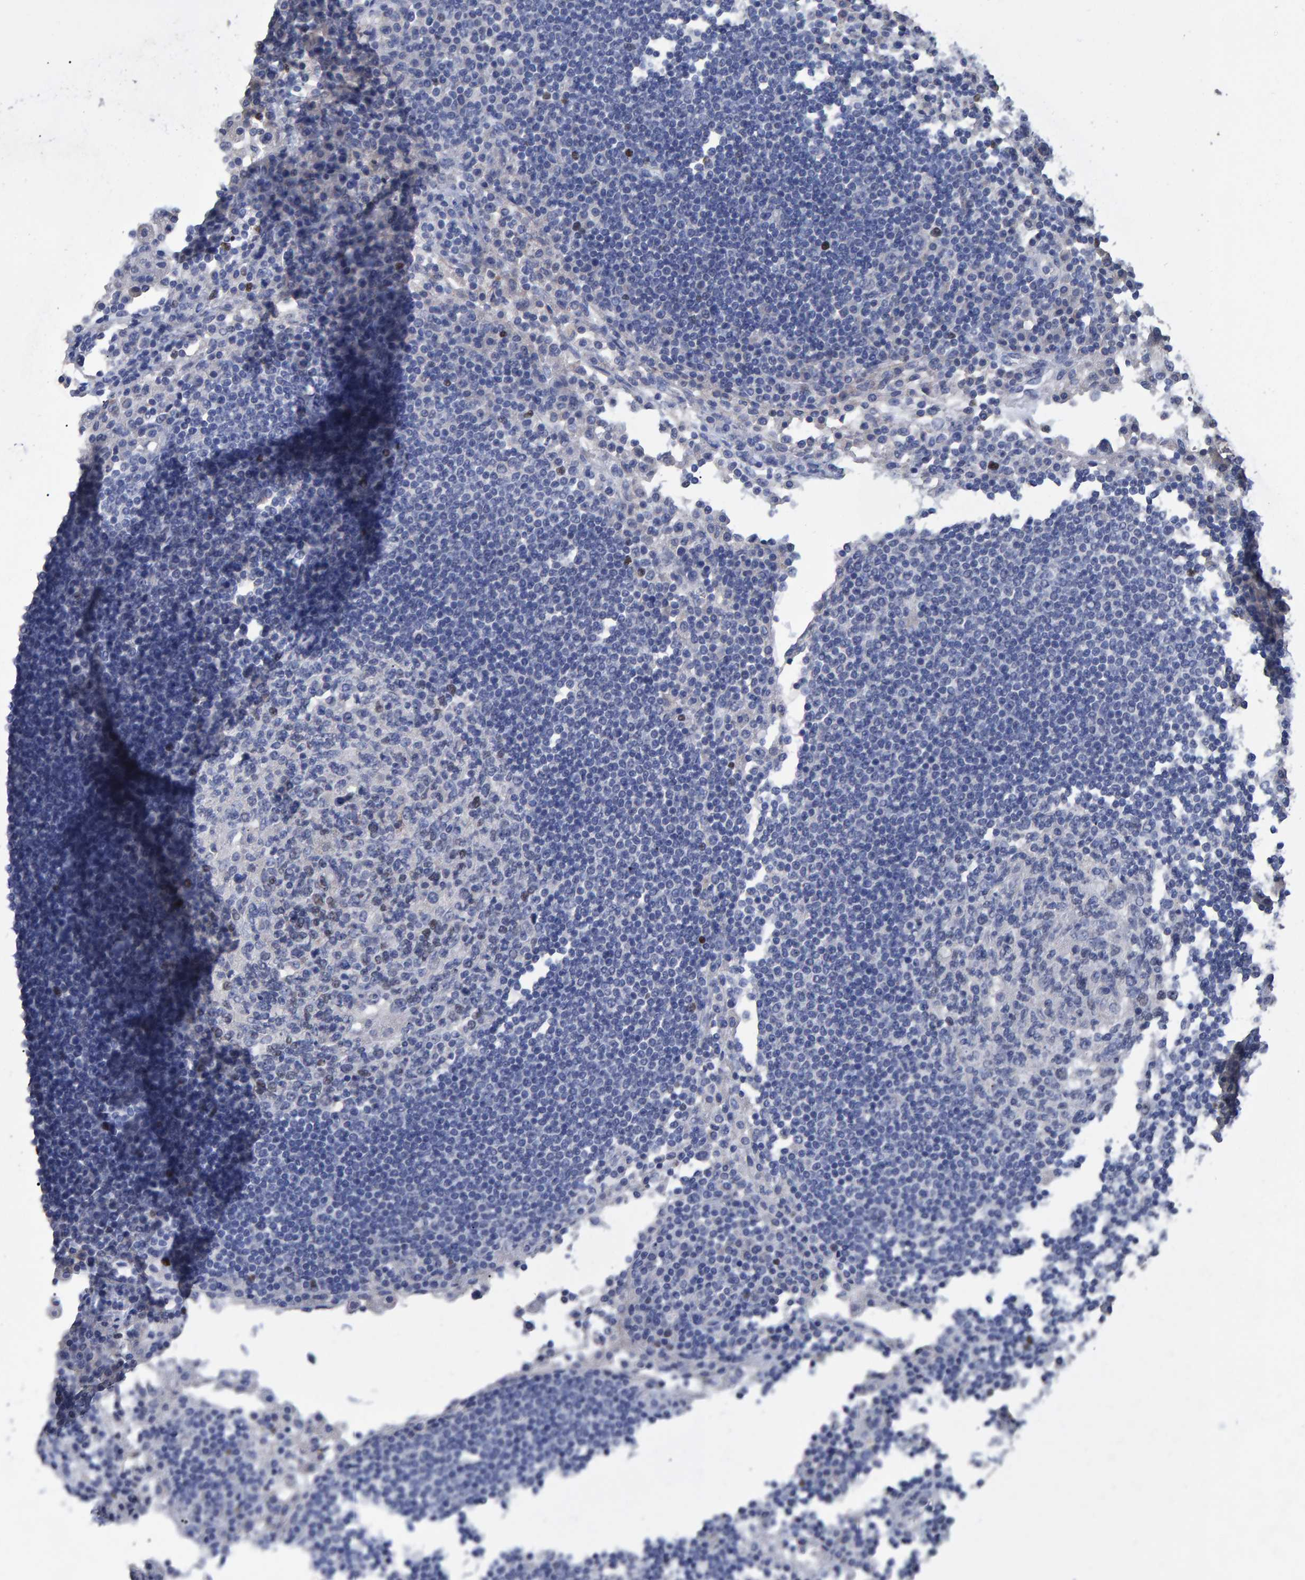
{"staining": {"intensity": "negative", "quantity": "none", "location": "none"}, "tissue": "lymph node", "cell_type": "Germinal center cells", "image_type": "normal", "snomed": [{"axis": "morphology", "description": "Normal tissue, NOS"}, {"axis": "topography", "description": "Lymph node"}], "caption": "DAB immunohistochemical staining of benign human lymph node reveals no significant expression in germinal center cells.", "gene": "HEMGN", "patient": {"sex": "female", "age": 53}}